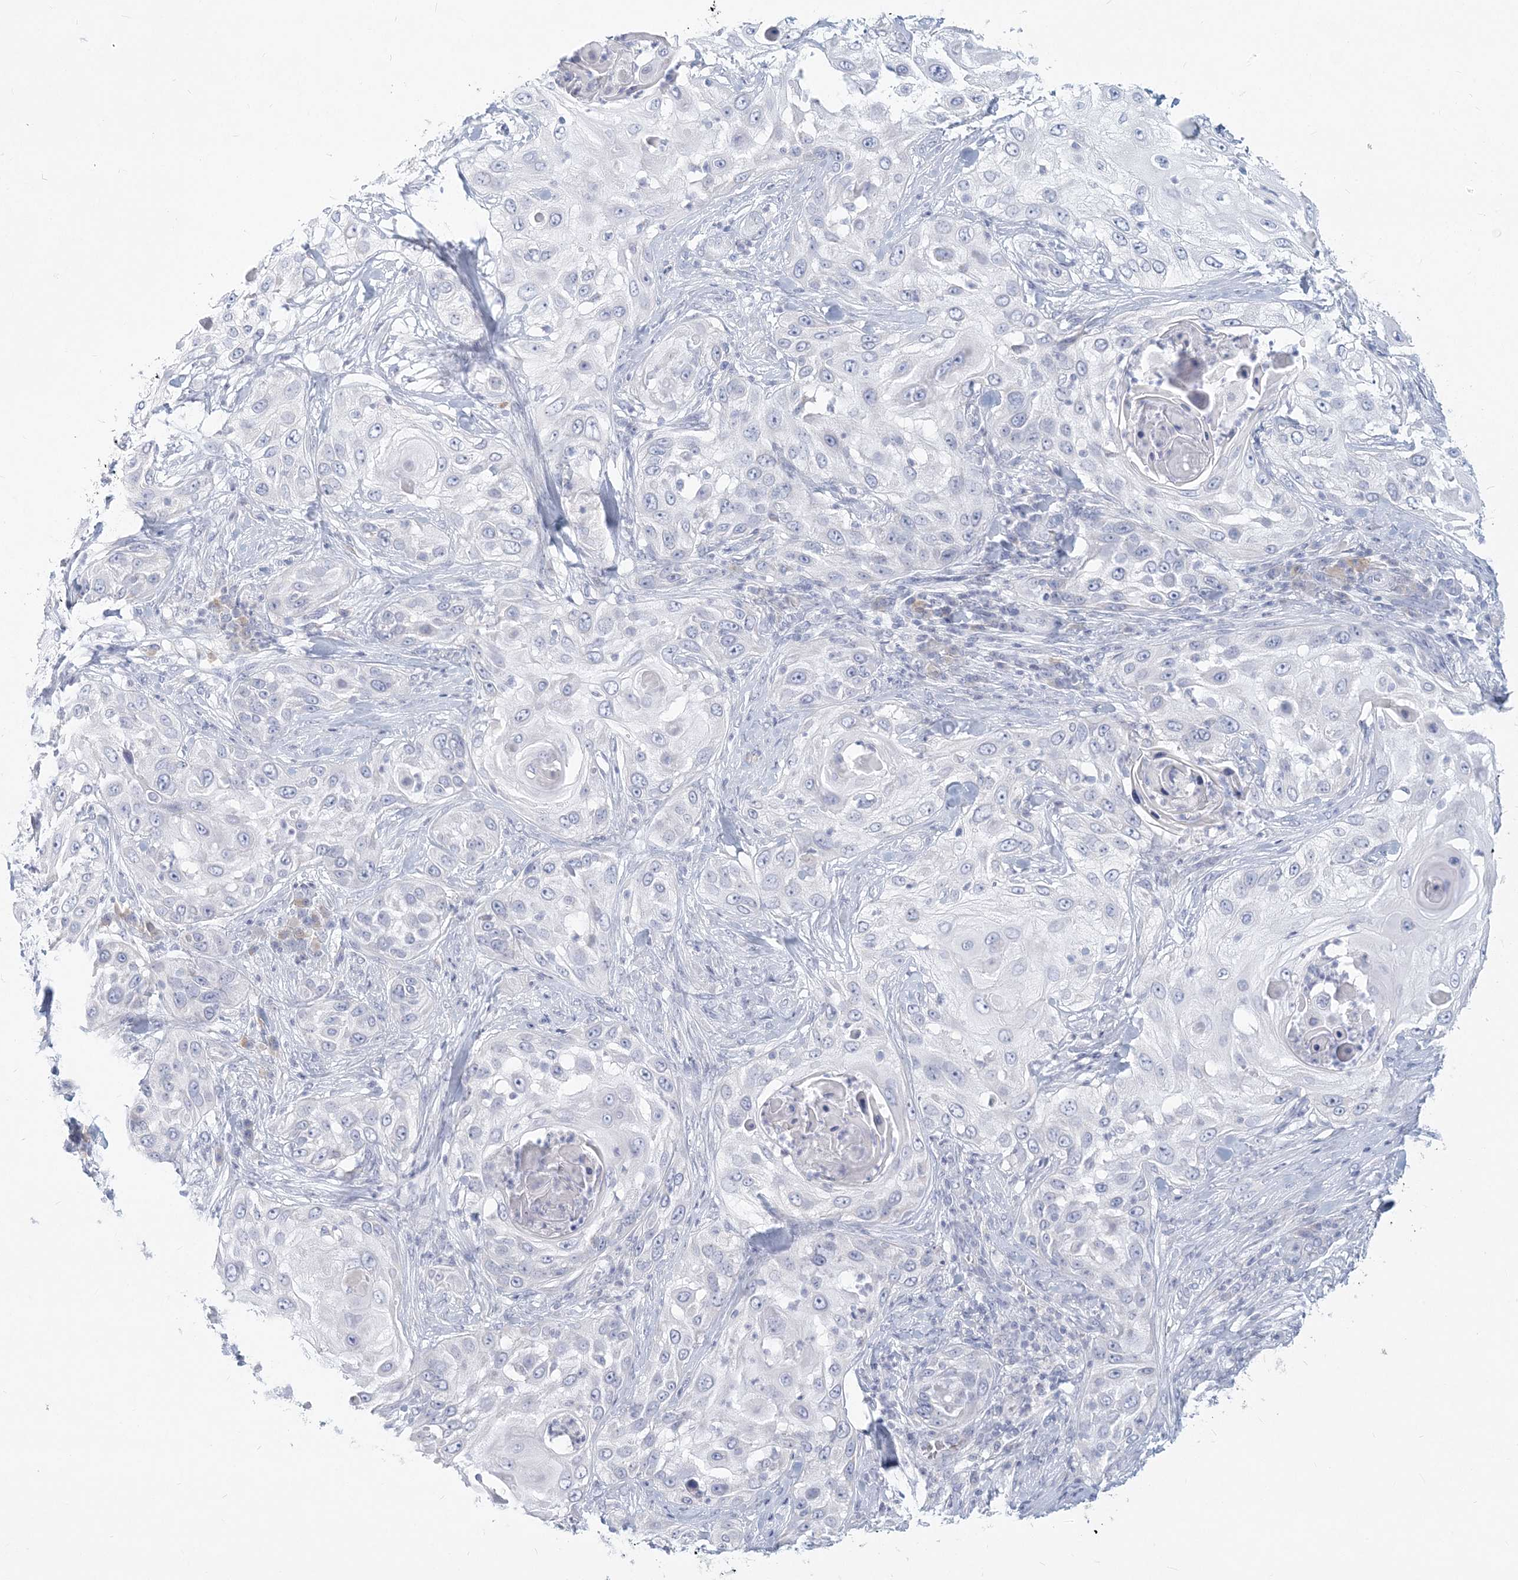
{"staining": {"intensity": "negative", "quantity": "none", "location": "none"}, "tissue": "skin cancer", "cell_type": "Tumor cells", "image_type": "cancer", "snomed": [{"axis": "morphology", "description": "Squamous cell carcinoma, NOS"}, {"axis": "topography", "description": "Skin"}], "caption": "Immunohistochemical staining of human skin squamous cell carcinoma shows no significant positivity in tumor cells.", "gene": "CSN1S1", "patient": {"sex": "female", "age": 44}}